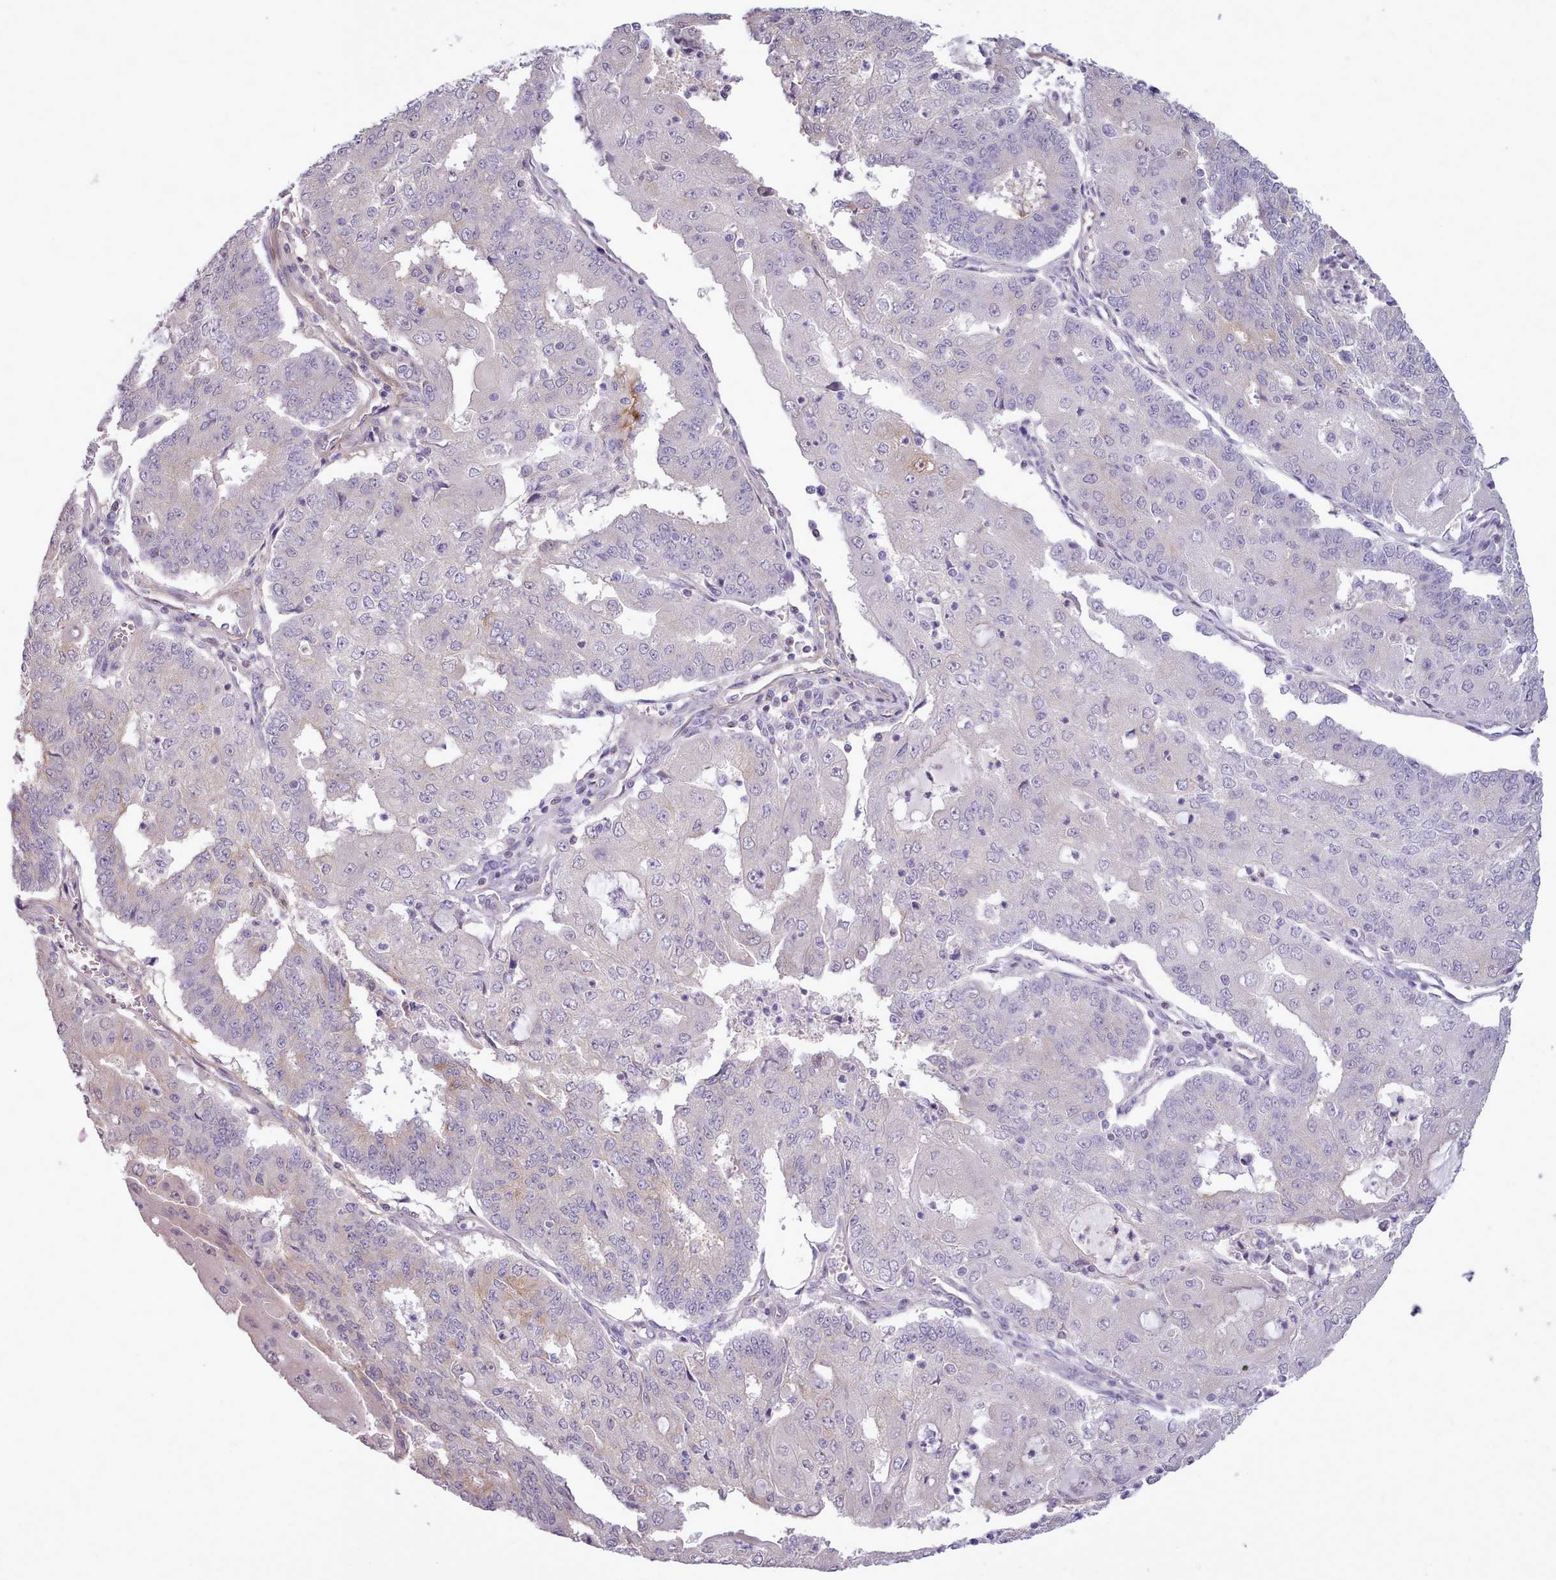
{"staining": {"intensity": "negative", "quantity": "none", "location": "none"}, "tissue": "endometrial cancer", "cell_type": "Tumor cells", "image_type": "cancer", "snomed": [{"axis": "morphology", "description": "Adenocarcinoma, NOS"}, {"axis": "topography", "description": "Endometrium"}], "caption": "This is an IHC histopathology image of adenocarcinoma (endometrial). There is no expression in tumor cells.", "gene": "CYP2A13", "patient": {"sex": "female", "age": 56}}